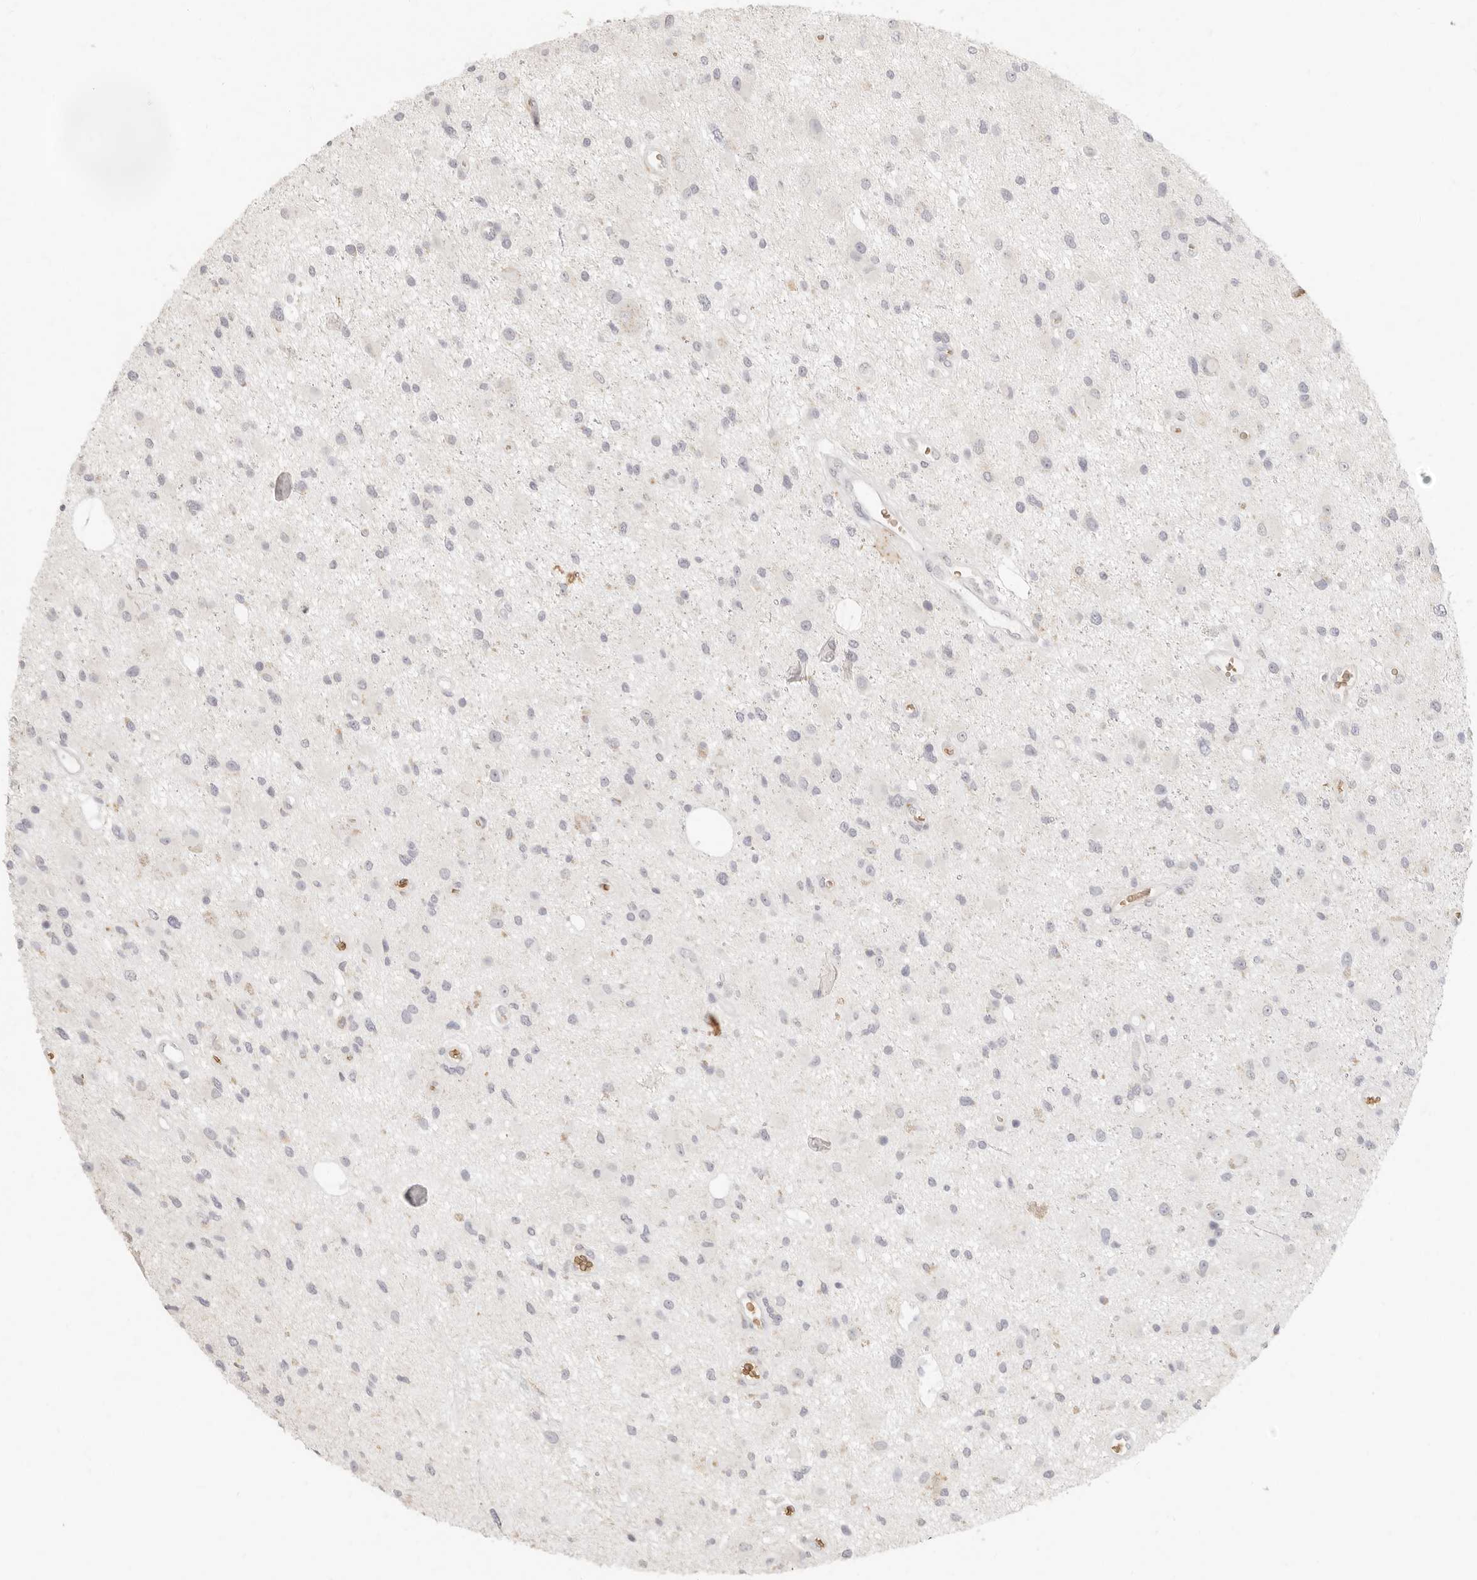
{"staining": {"intensity": "negative", "quantity": "none", "location": "none"}, "tissue": "glioma", "cell_type": "Tumor cells", "image_type": "cancer", "snomed": [{"axis": "morphology", "description": "Glioma, malignant, High grade"}, {"axis": "topography", "description": "Brain"}], "caption": "Tumor cells show no significant protein staining in high-grade glioma (malignant). (DAB immunohistochemistry (IHC) with hematoxylin counter stain).", "gene": "NIBAN1", "patient": {"sex": "male", "age": 33}}